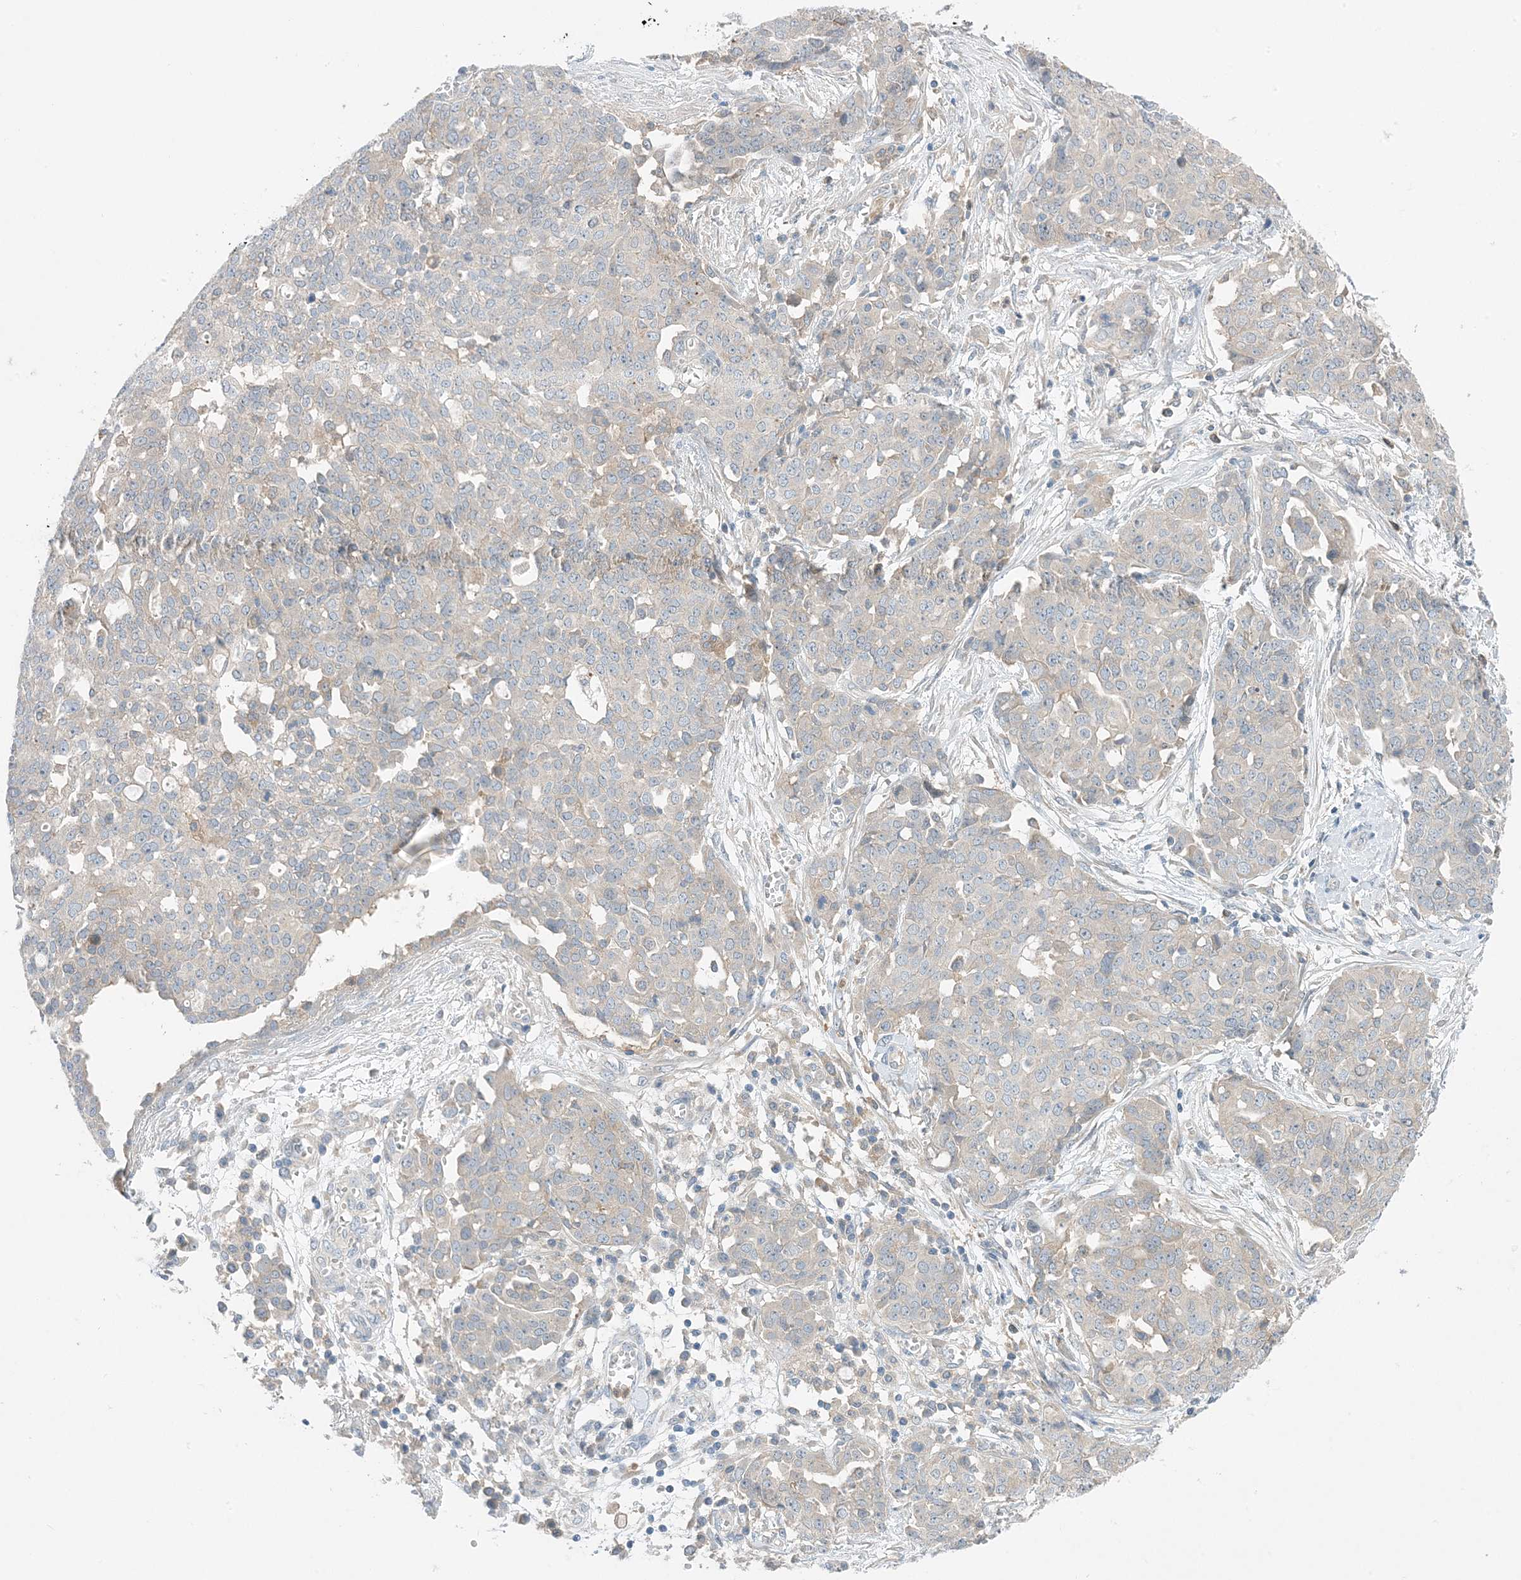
{"staining": {"intensity": "negative", "quantity": "none", "location": "none"}, "tissue": "ovarian cancer", "cell_type": "Tumor cells", "image_type": "cancer", "snomed": [{"axis": "morphology", "description": "Cystadenocarcinoma, serous, NOS"}, {"axis": "topography", "description": "Soft tissue"}, {"axis": "topography", "description": "Ovary"}], "caption": "There is no significant positivity in tumor cells of ovarian serous cystadenocarcinoma. (DAB immunohistochemistry, high magnification).", "gene": "KIFBP", "patient": {"sex": "female", "age": 57}}